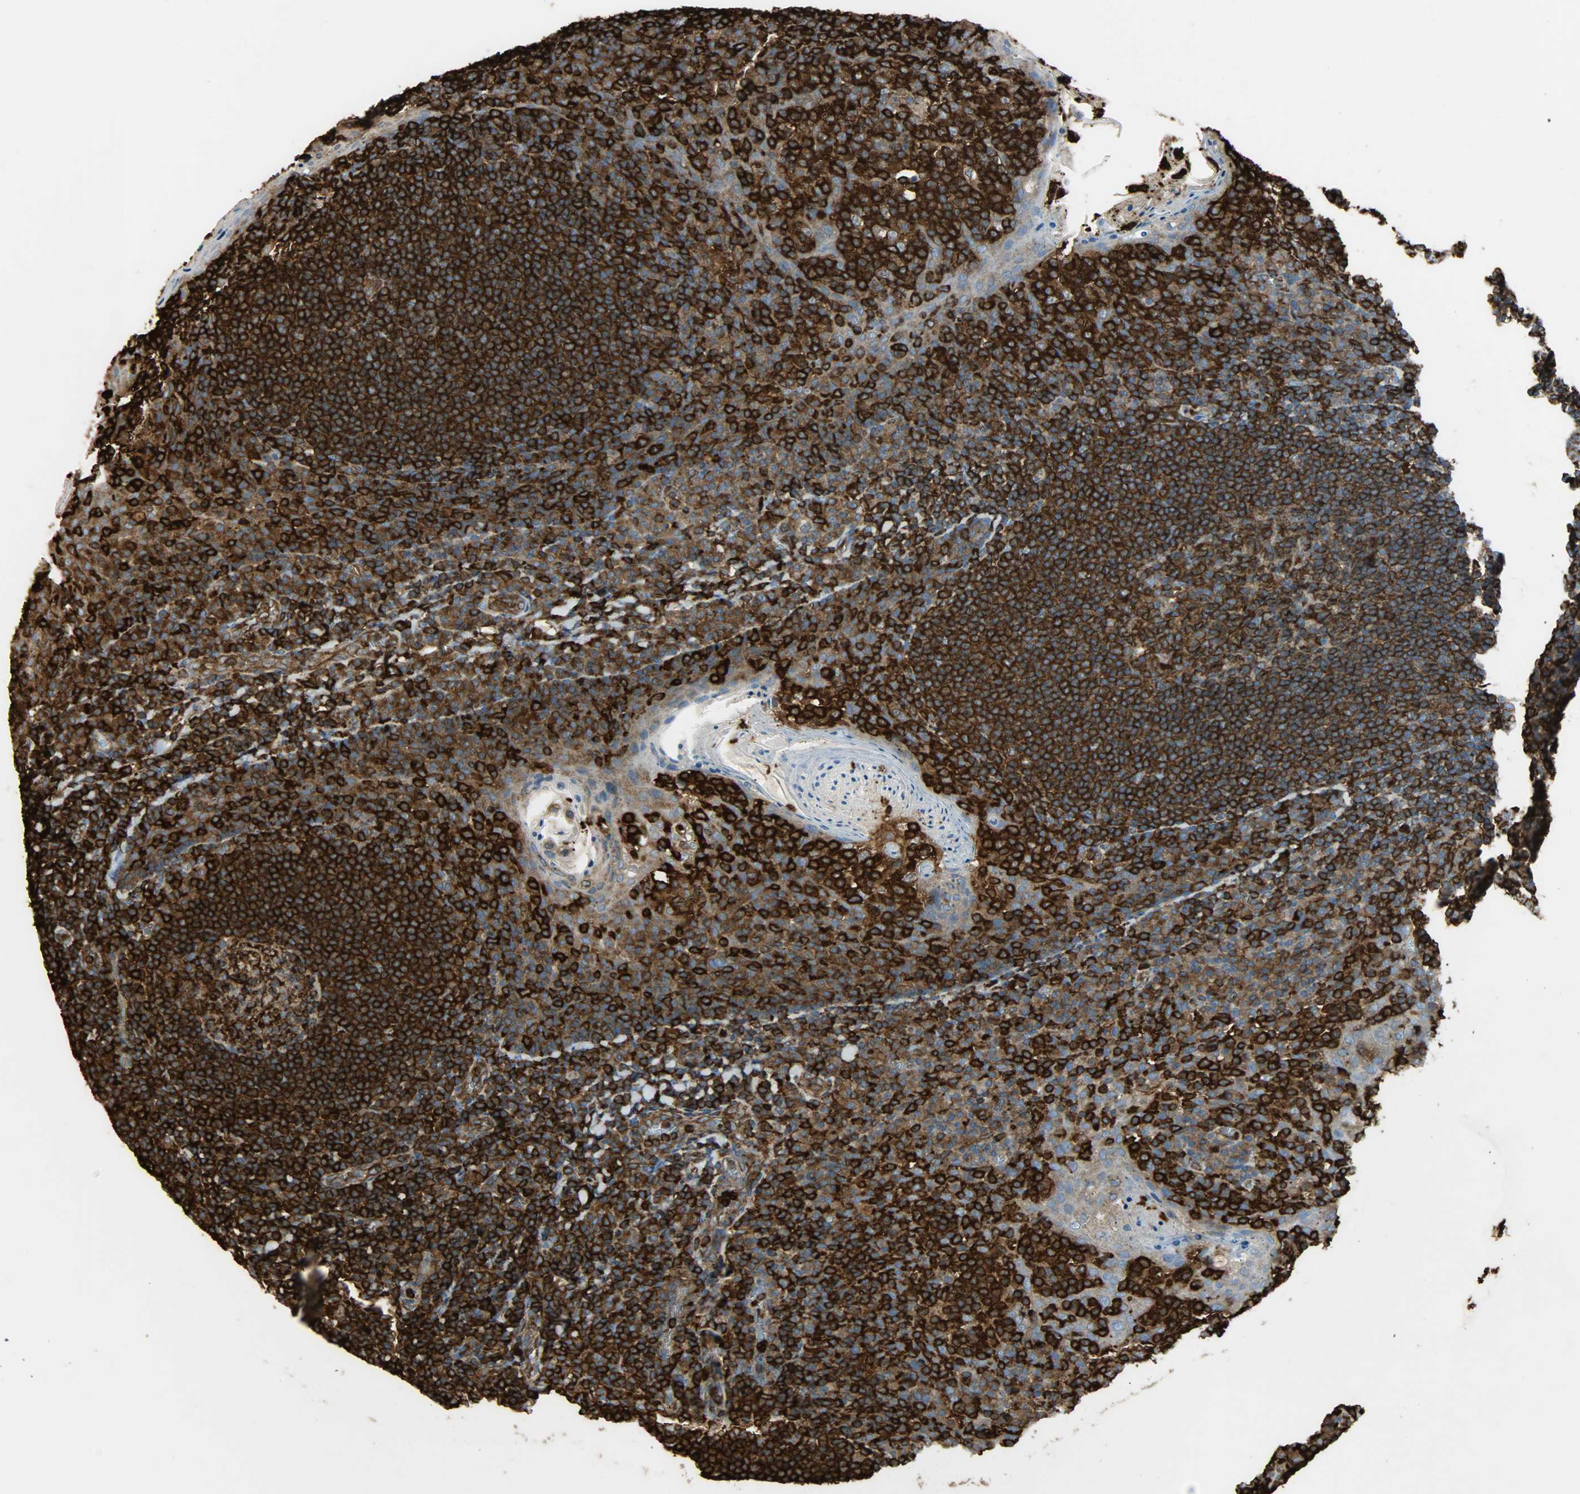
{"staining": {"intensity": "strong", "quantity": ">75%", "location": "cytoplasmic/membranous"}, "tissue": "tonsil", "cell_type": "Germinal center cells", "image_type": "normal", "snomed": [{"axis": "morphology", "description": "Normal tissue, NOS"}, {"axis": "topography", "description": "Tonsil"}], "caption": "Immunohistochemical staining of unremarkable tonsil demonstrates high levels of strong cytoplasmic/membranous positivity in approximately >75% of germinal center cells.", "gene": "VASP", "patient": {"sex": "male", "age": 31}}